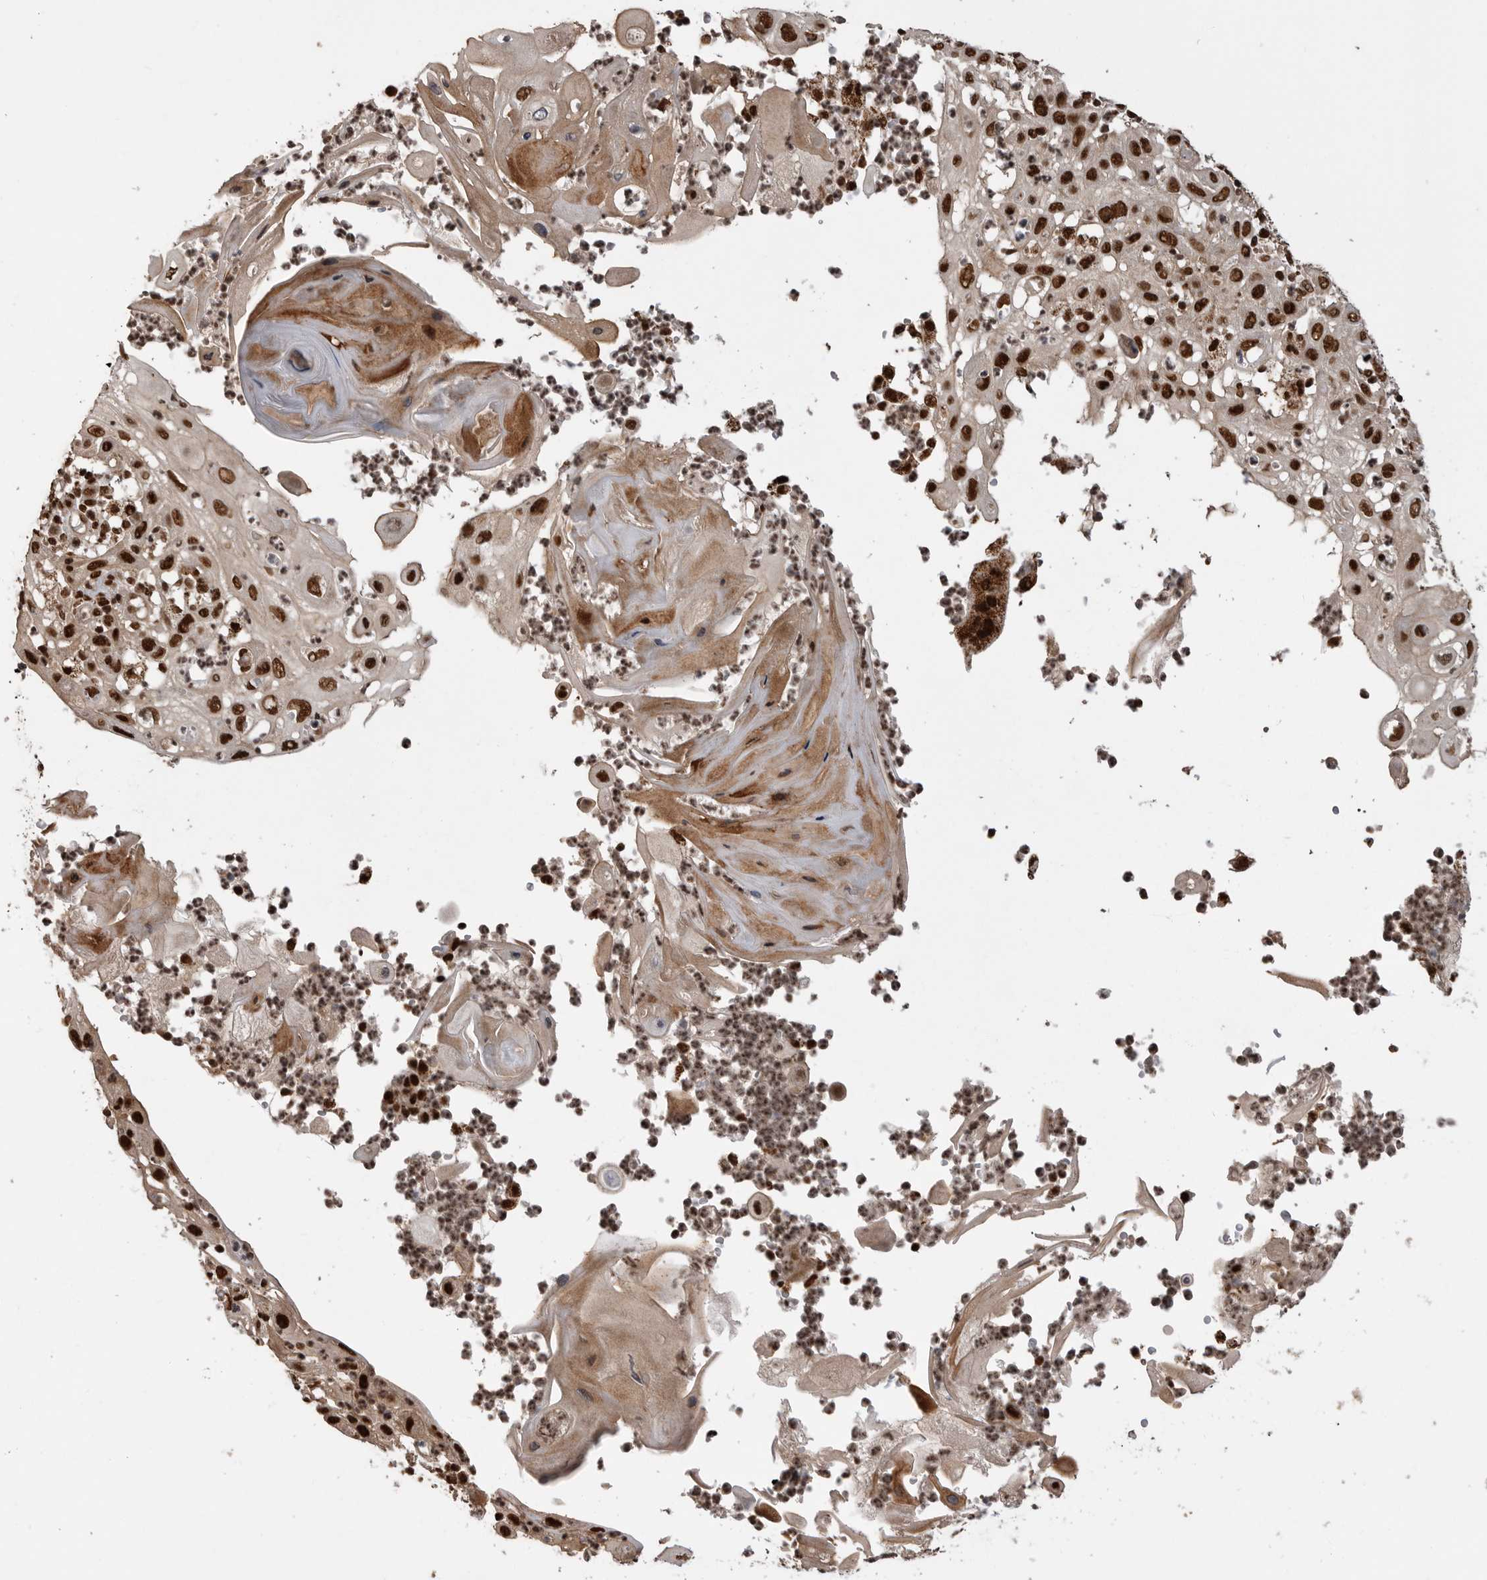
{"staining": {"intensity": "strong", "quantity": ">75%", "location": "nuclear"}, "tissue": "skin cancer", "cell_type": "Tumor cells", "image_type": "cancer", "snomed": [{"axis": "morphology", "description": "Normal tissue, NOS"}, {"axis": "morphology", "description": "Squamous cell carcinoma, NOS"}, {"axis": "topography", "description": "Skin"}], "caption": "Immunohistochemistry (DAB) staining of human squamous cell carcinoma (skin) demonstrates strong nuclear protein expression in approximately >75% of tumor cells.", "gene": "PPP1R8", "patient": {"sex": "female", "age": 96}}